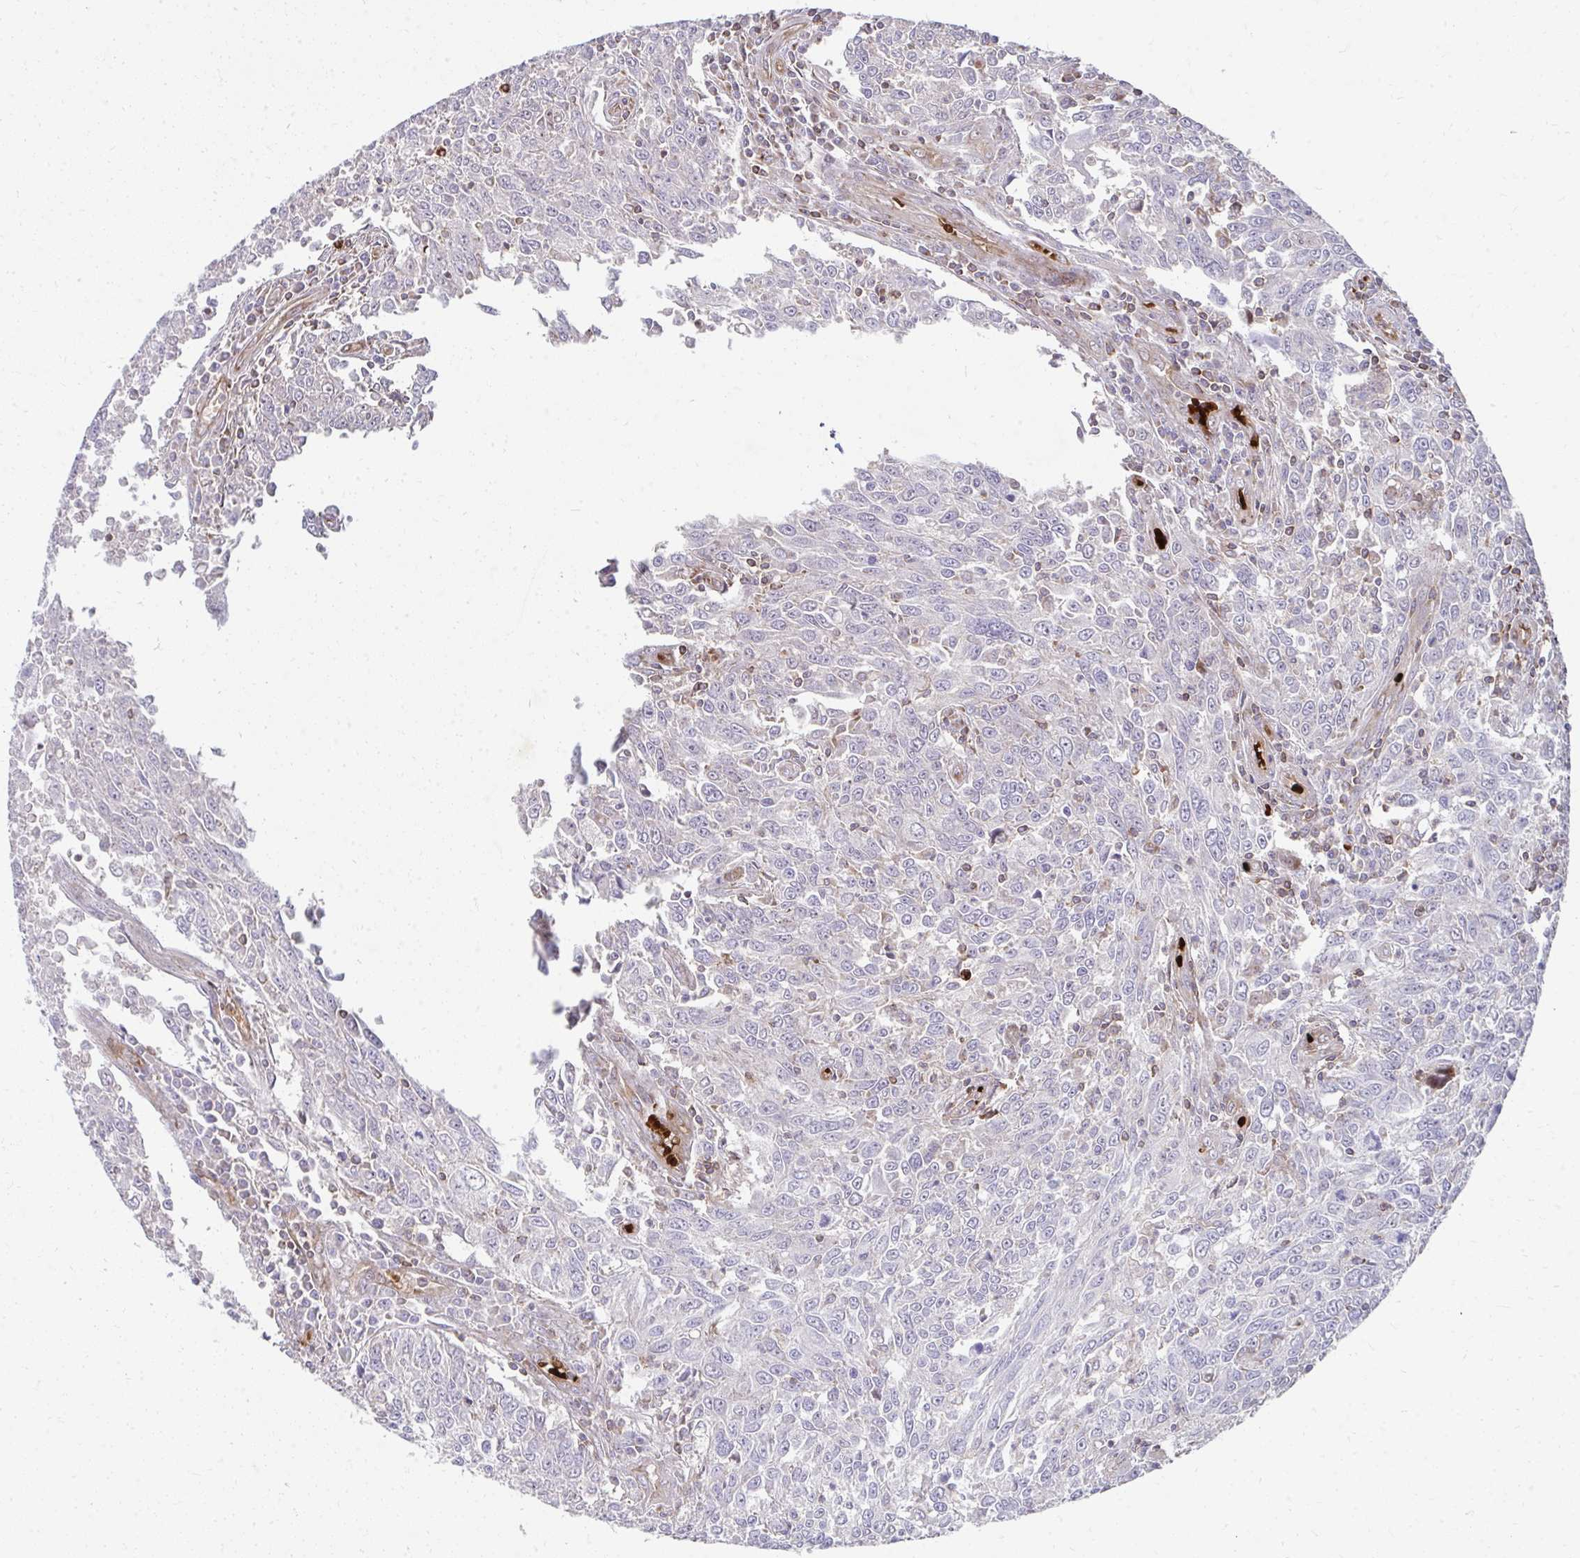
{"staining": {"intensity": "negative", "quantity": "none", "location": "none"}, "tissue": "breast cancer", "cell_type": "Tumor cells", "image_type": "cancer", "snomed": [{"axis": "morphology", "description": "Duct carcinoma"}, {"axis": "topography", "description": "Breast"}], "caption": "DAB (3,3'-diaminobenzidine) immunohistochemical staining of human breast cancer demonstrates no significant positivity in tumor cells.", "gene": "FOXN3", "patient": {"sex": "female", "age": 50}}